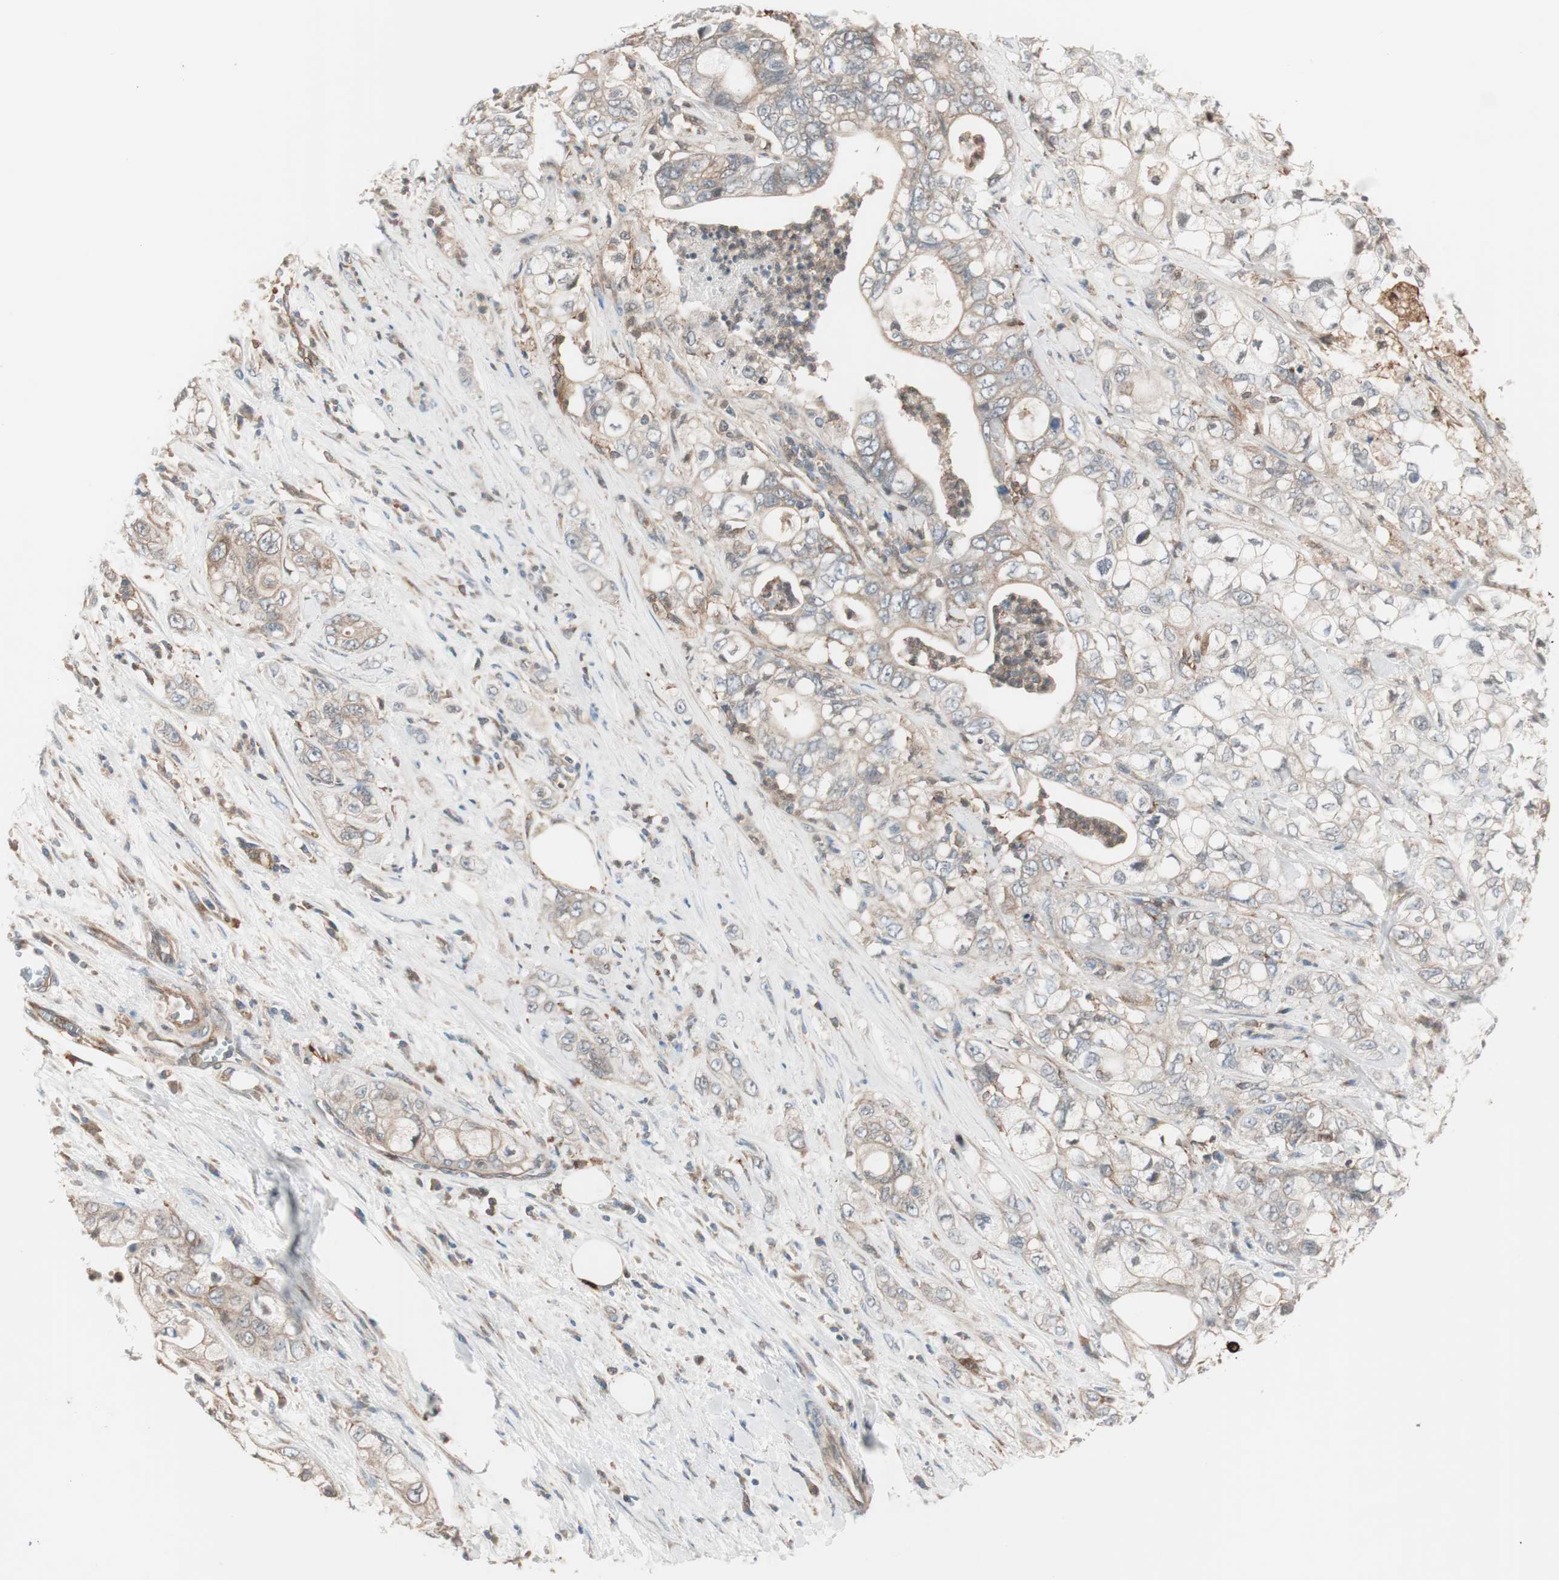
{"staining": {"intensity": "weak", "quantity": ">75%", "location": "cytoplasmic/membranous"}, "tissue": "pancreatic cancer", "cell_type": "Tumor cells", "image_type": "cancer", "snomed": [{"axis": "morphology", "description": "Adenocarcinoma, NOS"}, {"axis": "topography", "description": "Pancreas"}], "caption": "Adenocarcinoma (pancreatic) tissue displays weak cytoplasmic/membranous positivity in approximately >75% of tumor cells Immunohistochemistry stains the protein of interest in brown and the nuclei are stained blue.", "gene": "STAB1", "patient": {"sex": "male", "age": 70}}